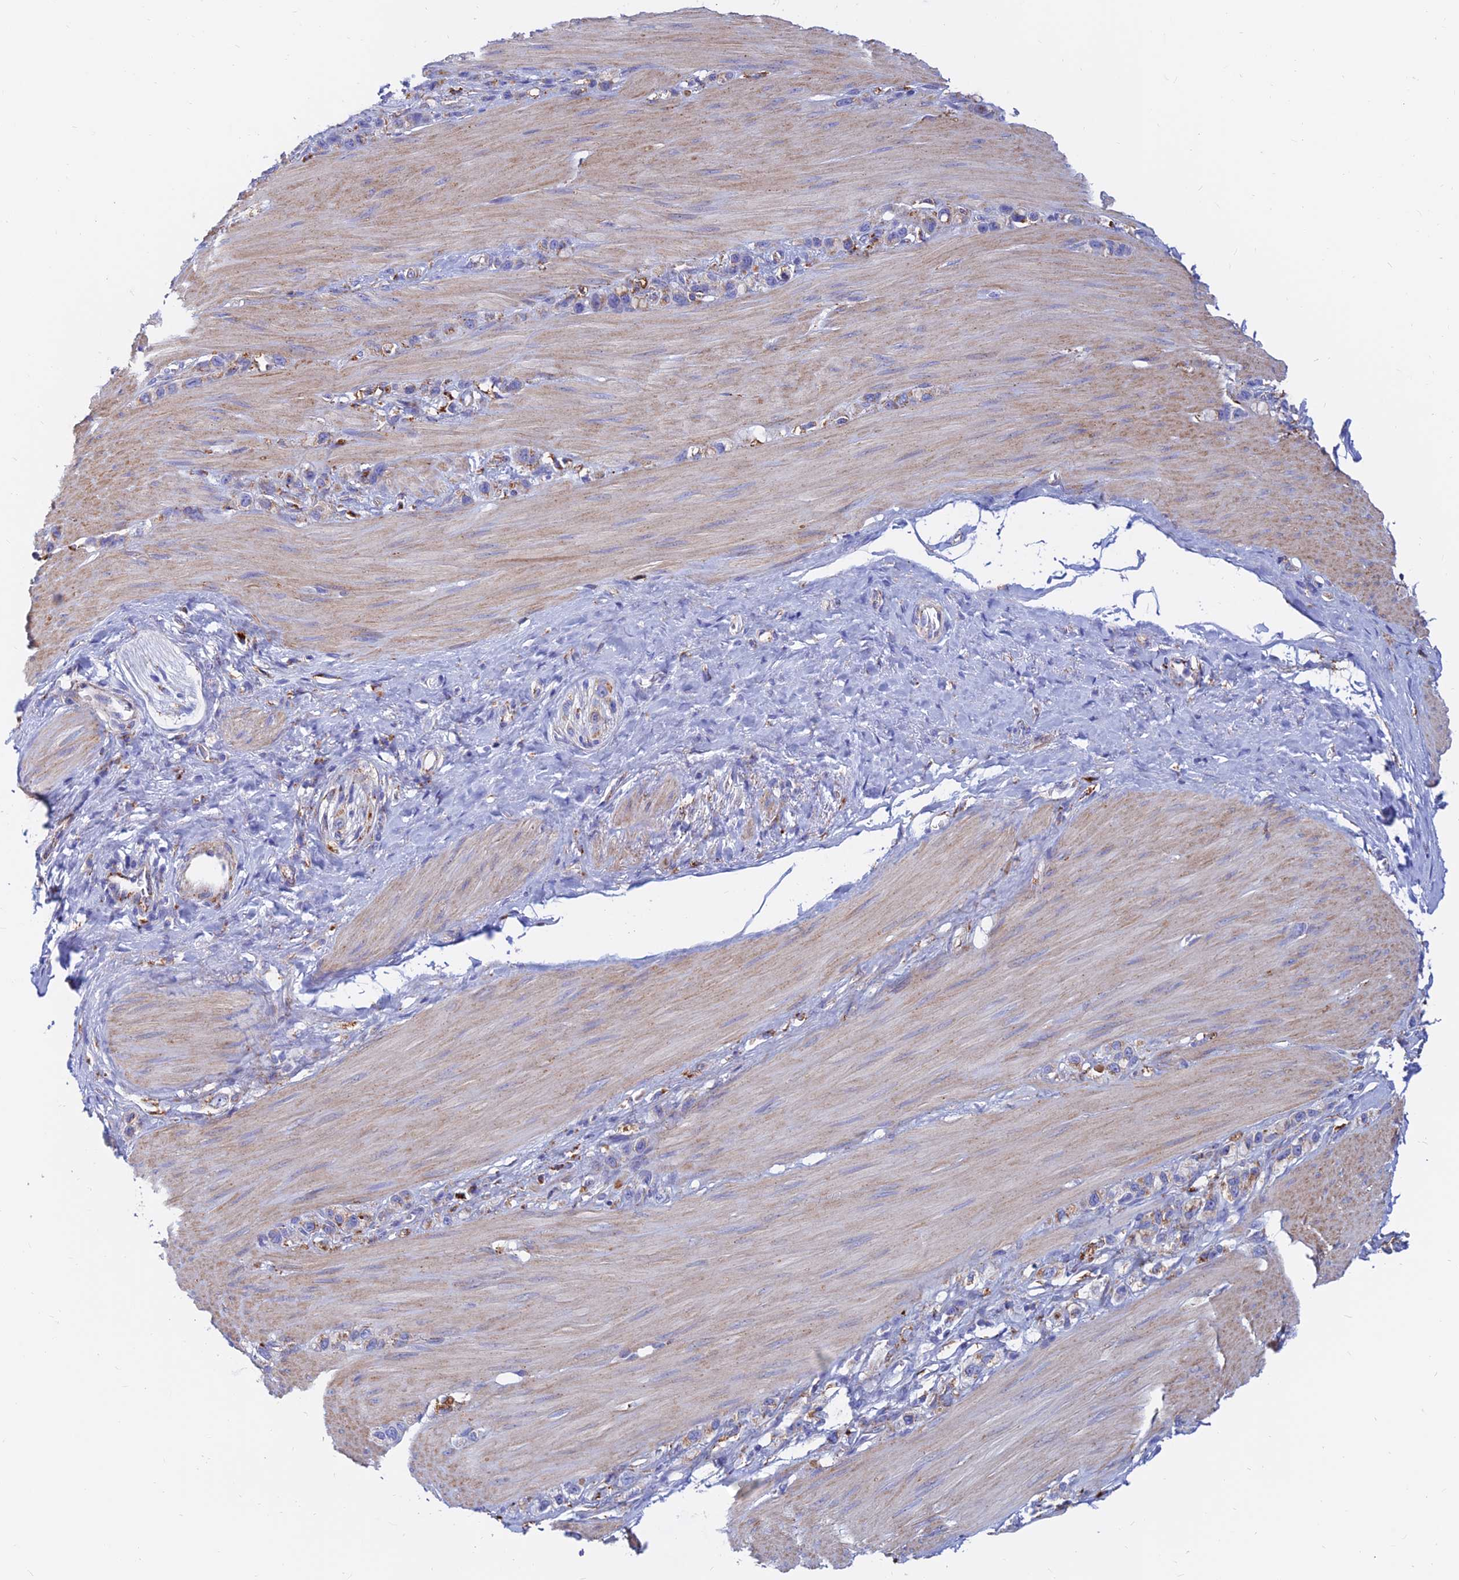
{"staining": {"intensity": "negative", "quantity": "none", "location": "none"}, "tissue": "stomach cancer", "cell_type": "Tumor cells", "image_type": "cancer", "snomed": [{"axis": "morphology", "description": "Adenocarcinoma, NOS"}, {"axis": "topography", "description": "Stomach"}], "caption": "Immunohistochemistry of human stomach cancer (adenocarcinoma) exhibits no positivity in tumor cells.", "gene": "SPNS1", "patient": {"sex": "female", "age": 65}}